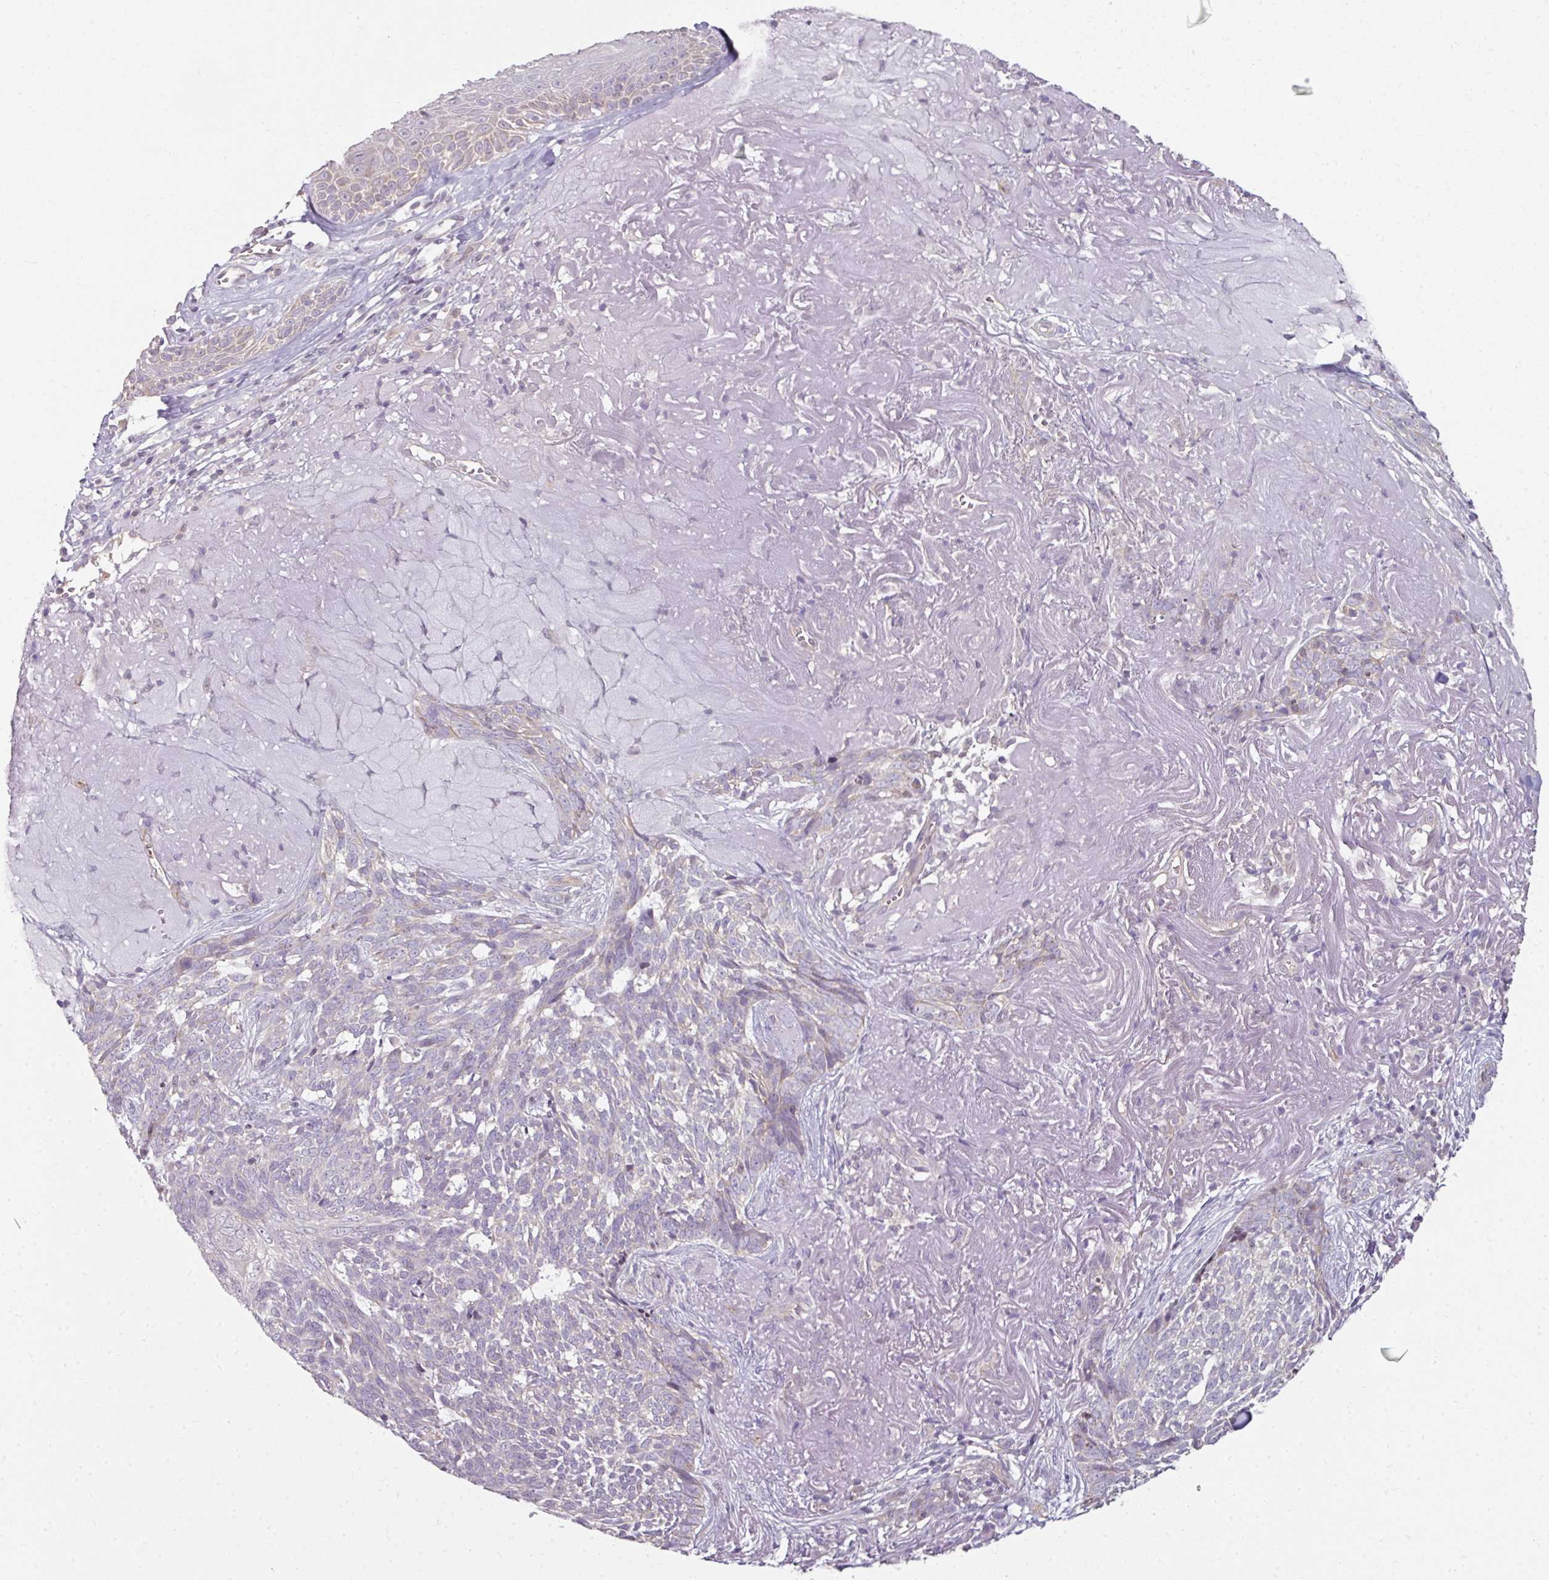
{"staining": {"intensity": "negative", "quantity": "none", "location": "none"}, "tissue": "skin cancer", "cell_type": "Tumor cells", "image_type": "cancer", "snomed": [{"axis": "morphology", "description": "Basal cell carcinoma"}, {"axis": "topography", "description": "Skin"}, {"axis": "topography", "description": "Skin of face"}], "caption": "DAB immunohistochemical staining of human skin basal cell carcinoma reveals no significant staining in tumor cells. (DAB (3,3'-diaminobenzidine) immunohistochemistry with hematoxylin counter stain).", "gene": "C19orf33", "patient": {"sex": "female", "age": 95}}